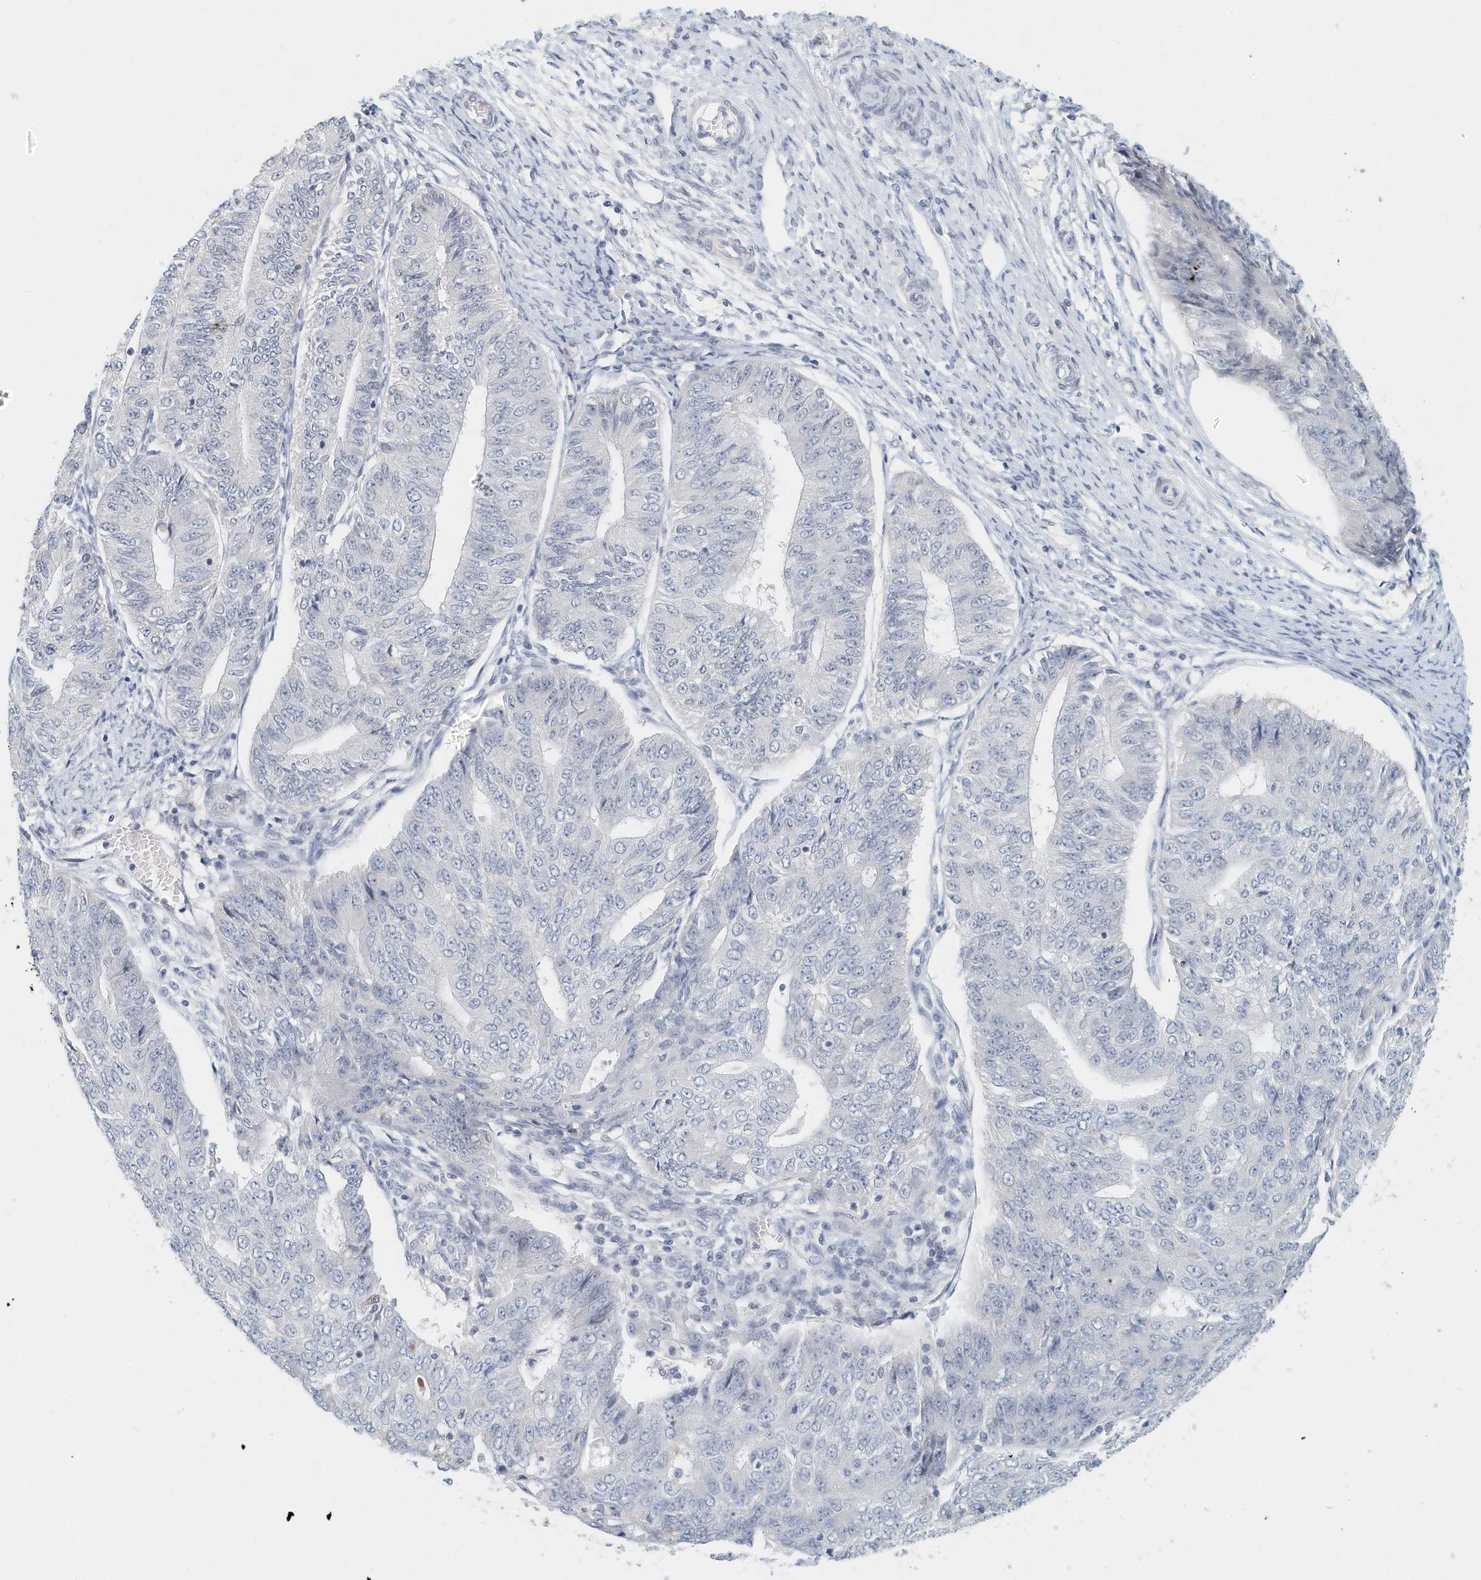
{"staining": {"intensity": "negative", "quantity": "none", "location": "none"}, "tissue": "endometrial cancer", "cell_type": "Tumor cells", "image_type": "cancer", "snomed": [{"axis": "morphology", "description": "Adenocarcinoma, NOS"}, {"axis": "topography", "description": "Endometrium"}], "caption": "This is a image of IHC staining of endometrial adenocarcinoma, which shows no expression in tumor cells. (DAB (3,3'-diaminobenzidine) IHC, high magnification).", "gene": "MICAL1", "patient": {"sex": "female", "age": 32}}